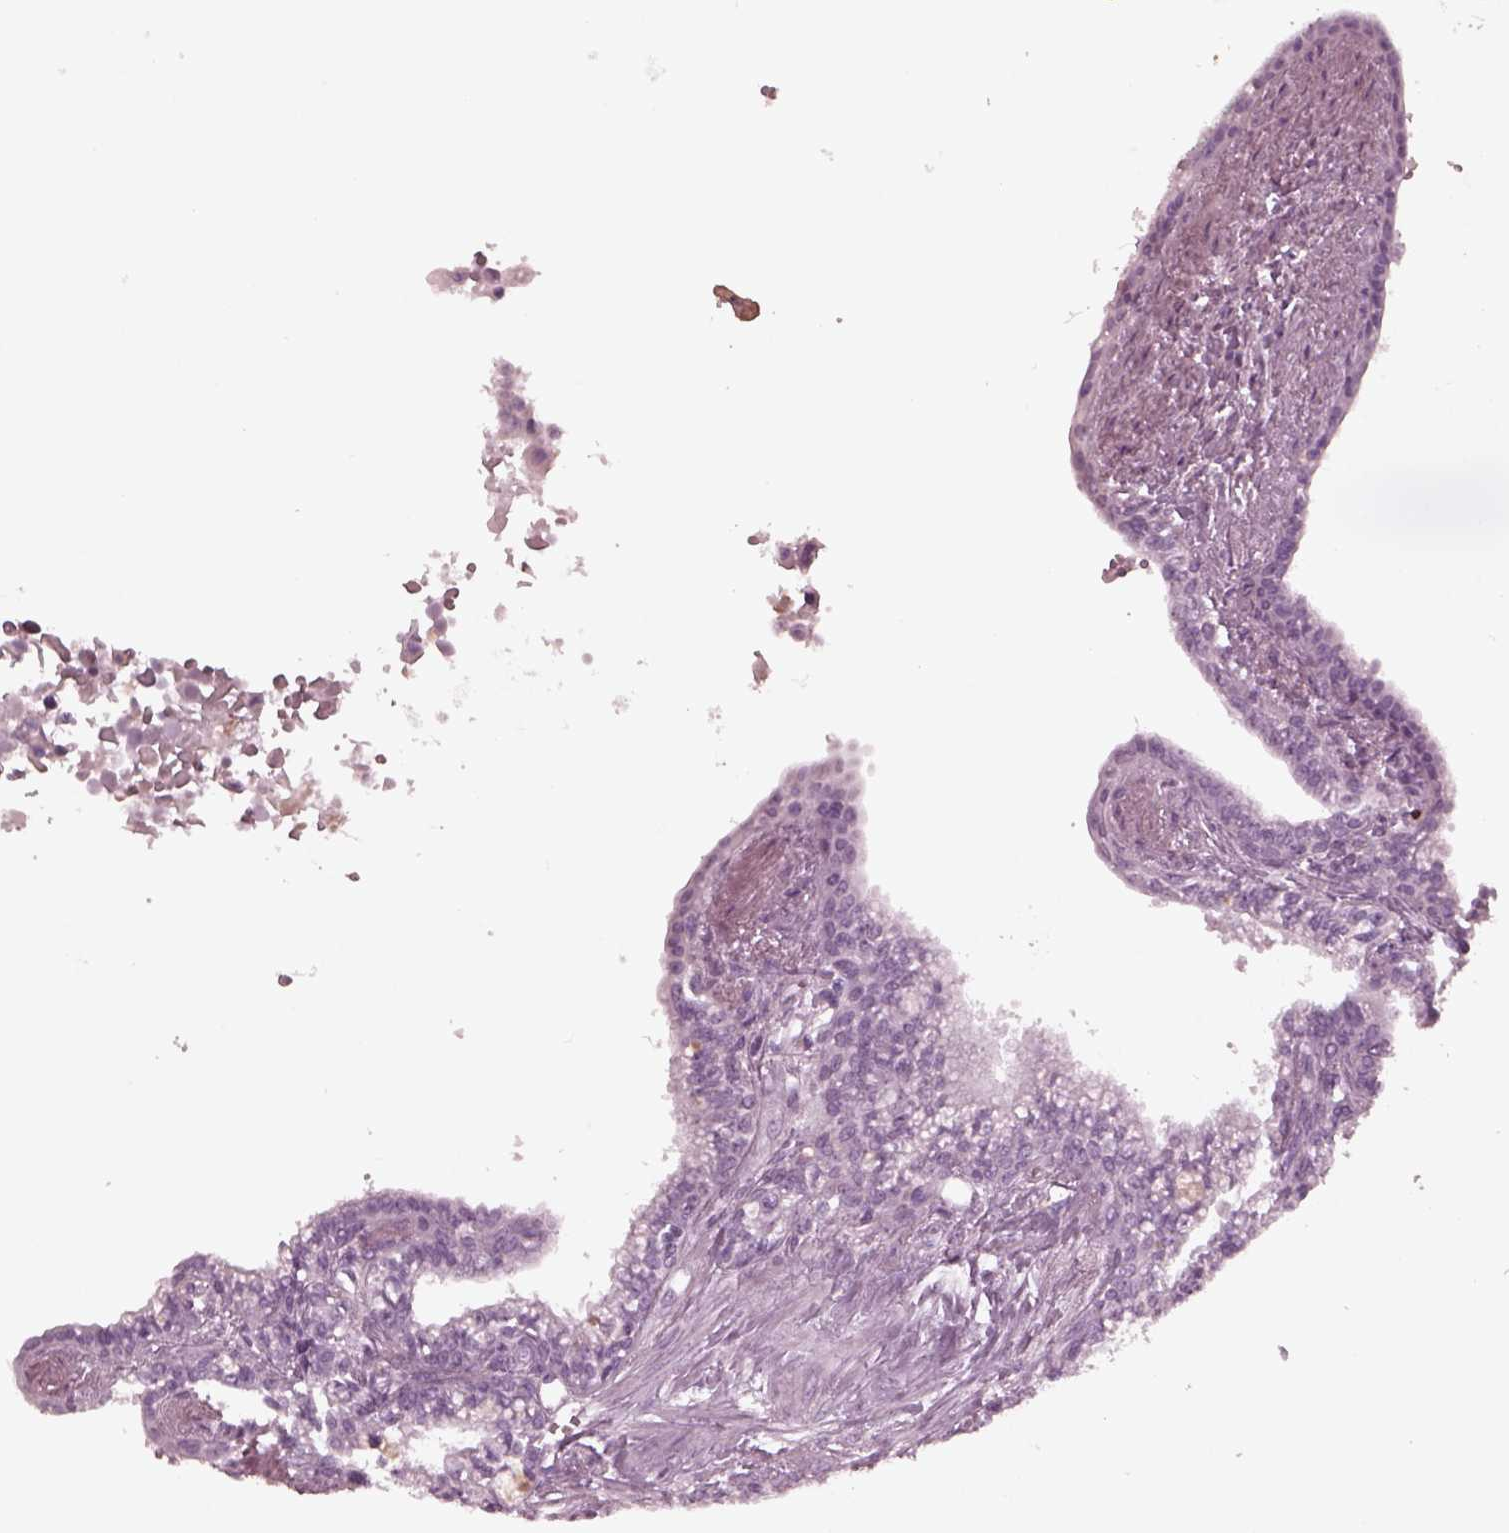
{"staining": {"intensity": "negative", "quantity": "none", "location": "none"}, "tissue": "seminal vesicle", "cell_type": "Glandular cells", "image_type": "normal", "snomed": [{"axis": "morphology", "description": "Normal tissue, NOS"}, {"axis": "morphology", "description": "Urothelial carcinoma, NOS"}, {"axis": "topography", "description": "Urinary bladder"}, {"axis": "topography", "description": "Seminal veicle"}], "caption": "This histopathology image is of benign seminal vesicle stained with IHC to label a protein in brown with the nuclei are counter-stained blue. There is no expression in glandular cells.", "gene": "GRM6", "patient": {"sex": "male", "age": 76}}